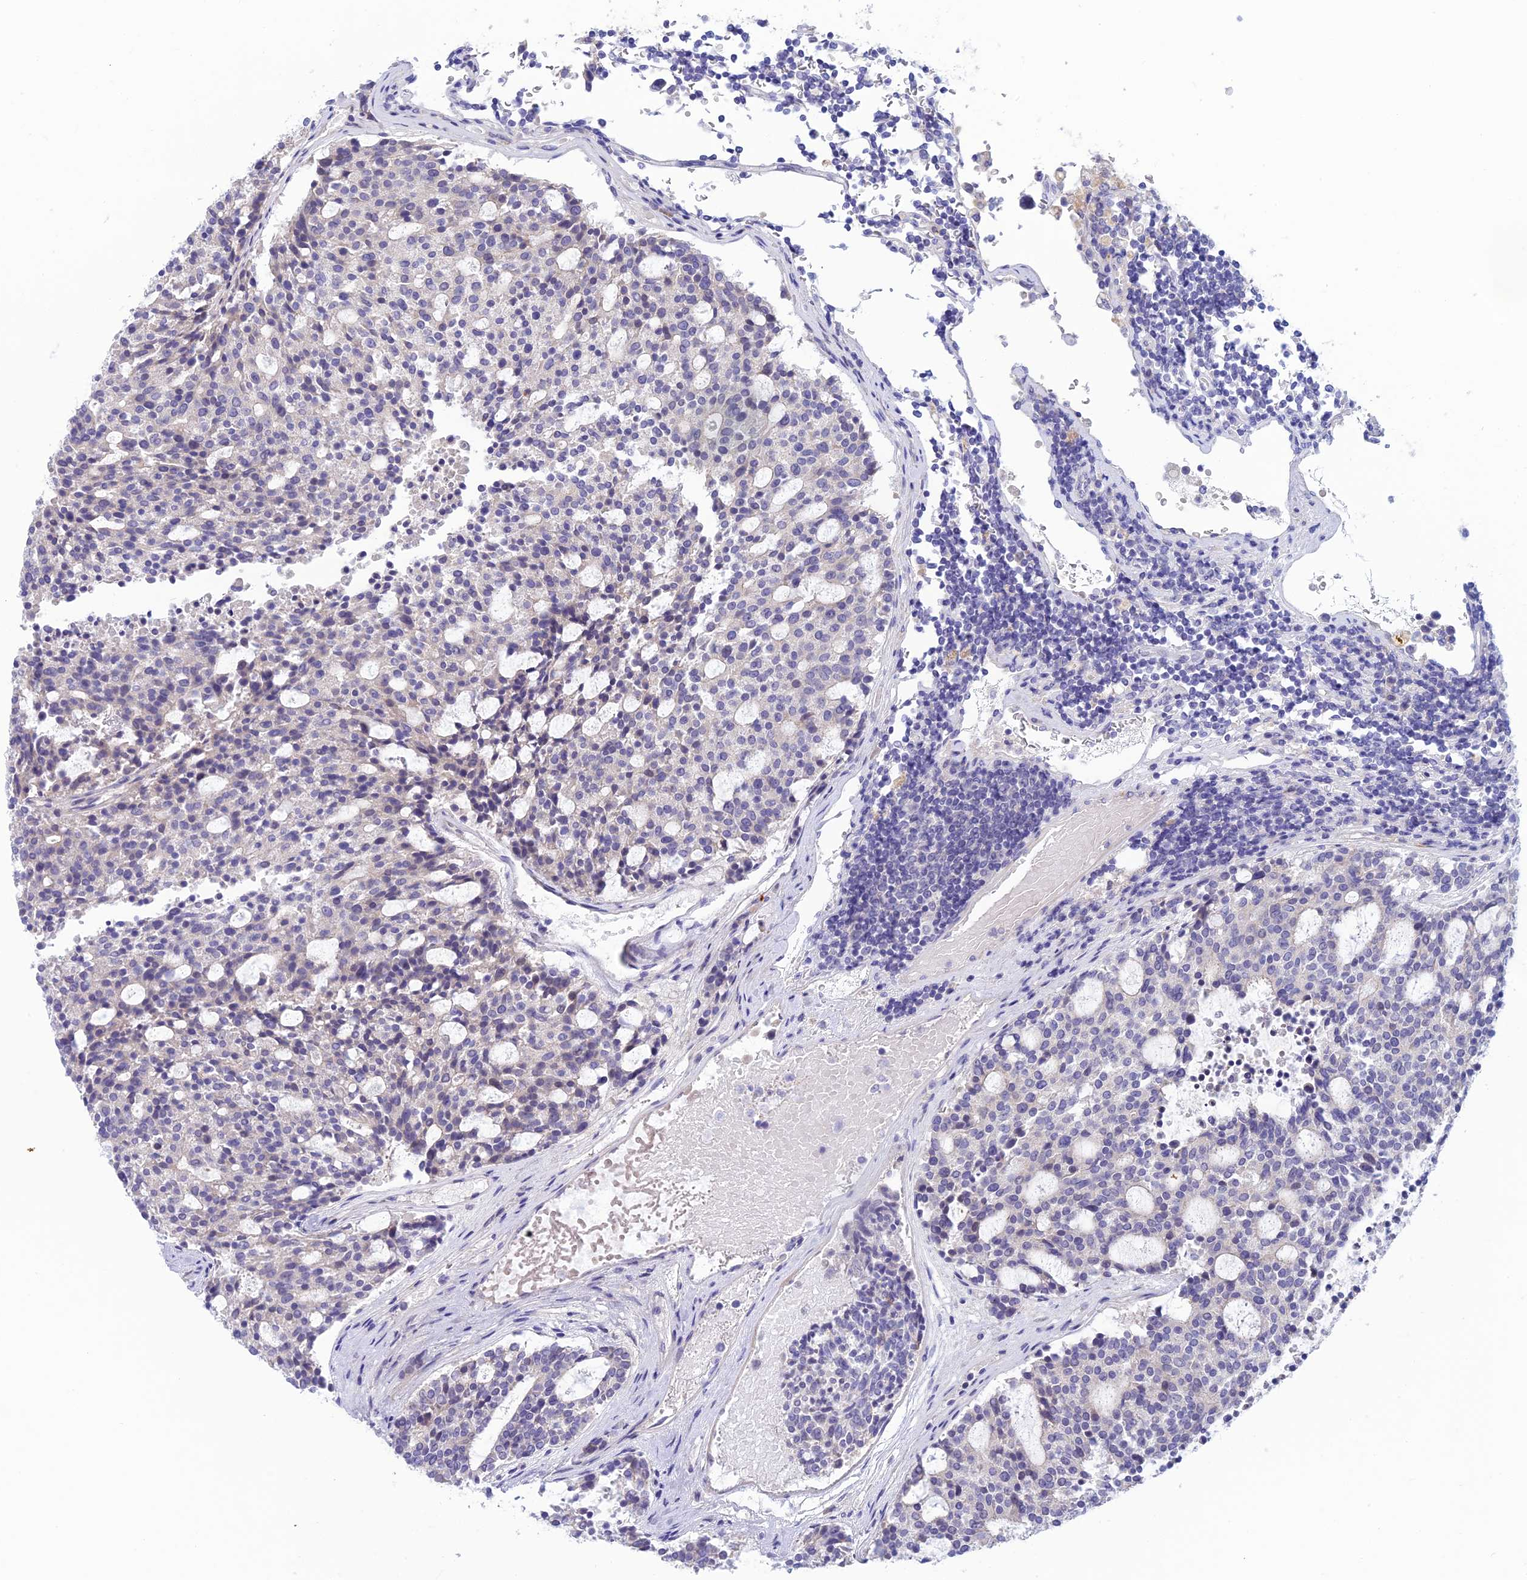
{"staining": {"intensity": "negative", "quantity": "none", "location": "none"}, "tissue": "carcinoid", "cell_type": "Tumor cells", "image_type": "cancer", "snomed": [{"axis": "morphology", "description": "Carcinoid, malignant, NOS"}, {"axis": "topography", "description": "Pancreas"}], "caption": "DAB immunohistochemical staining of human carcinoid (malignant) displays no significant positivity in tumor cells.", "gene": "XPO7", "patient": {"sex": "female", "age": 54}}